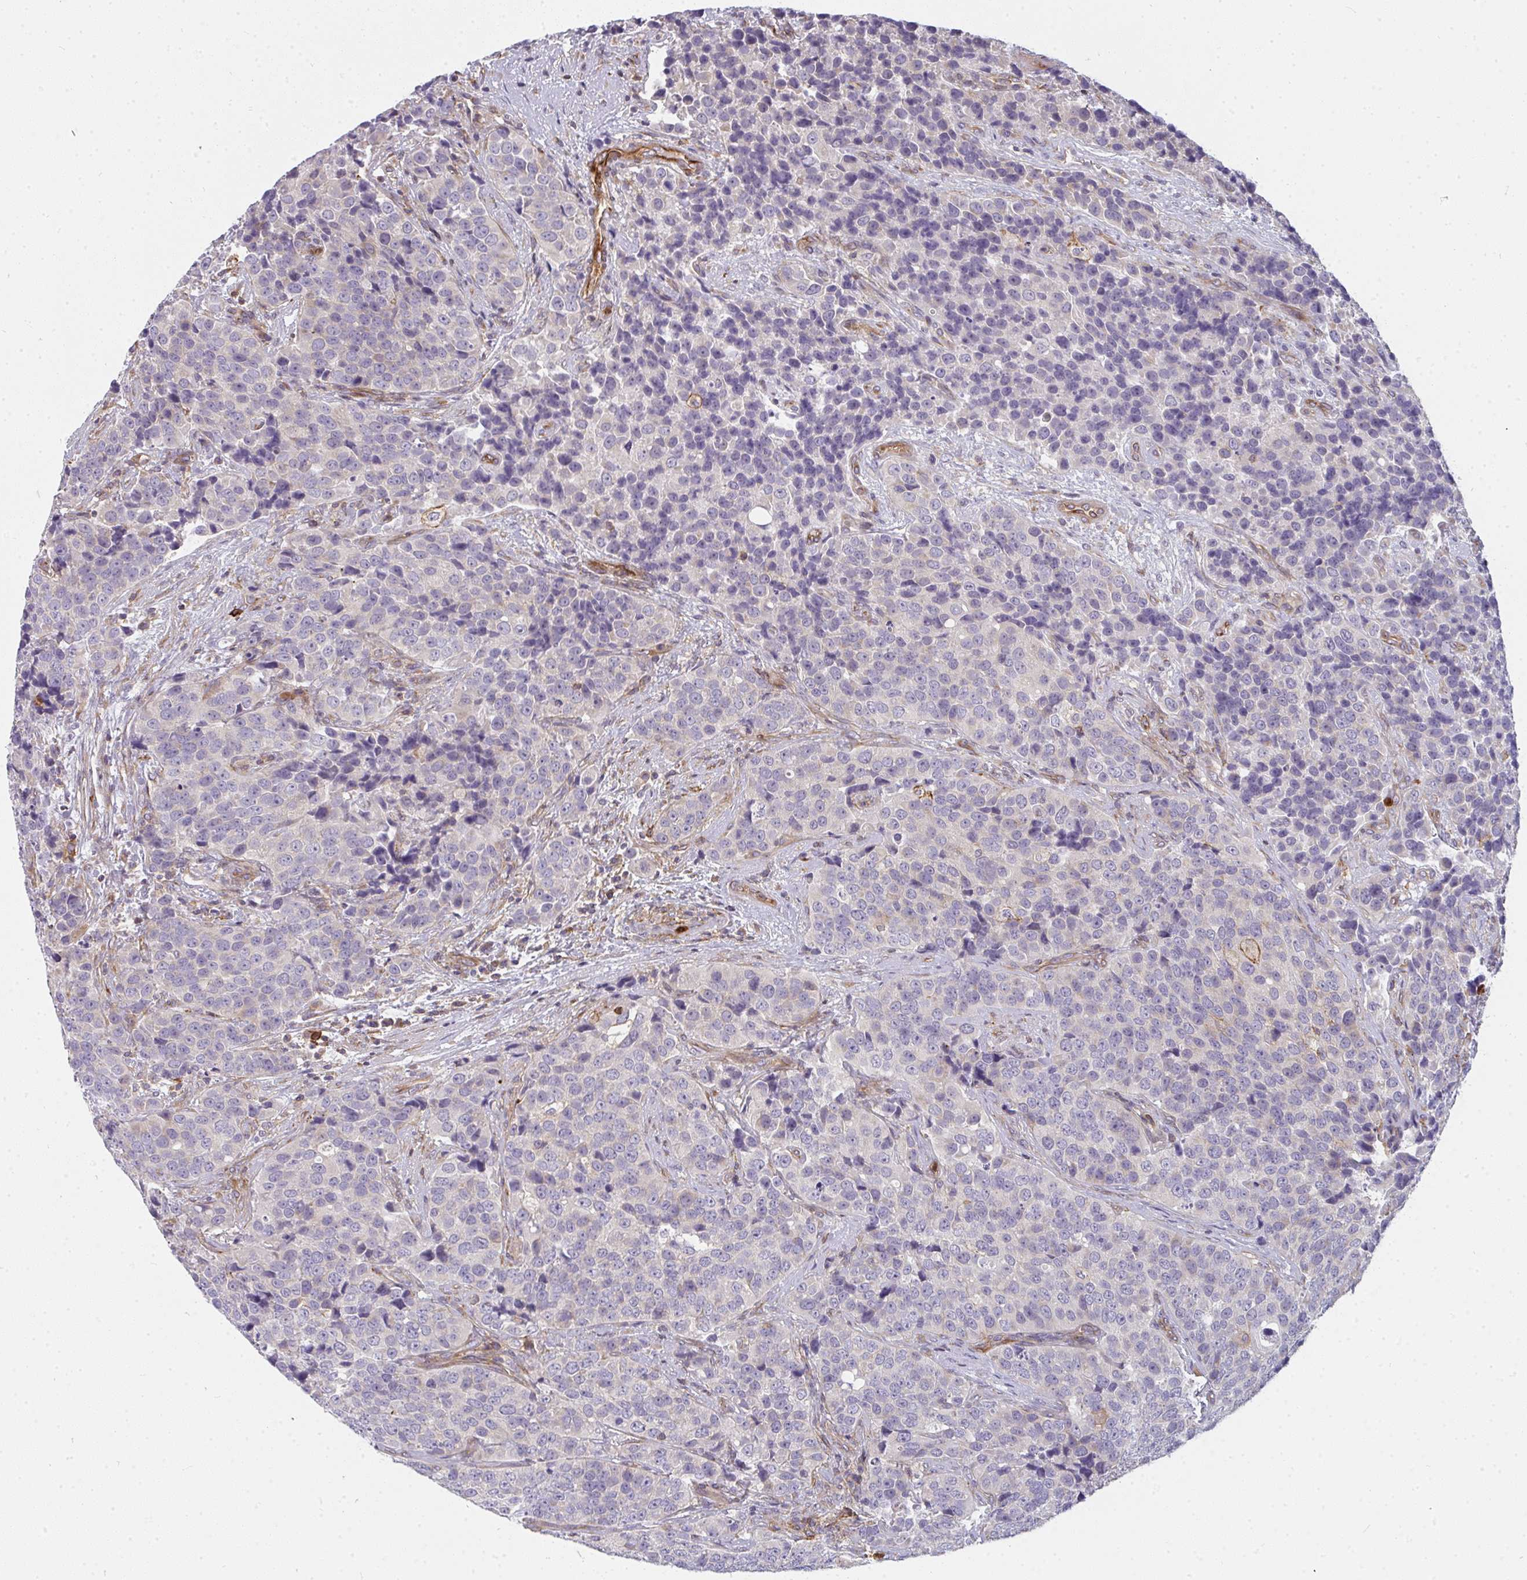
{"staining": {"intensity": "negative", "quantity": "none", "location": "none"}, "tissue": "urothelial cancer", "cell_type": "Tumor cells", "image_type": "cancer", "snomed": [{"axis": "morphology", "description": "Urothelial carcinoma, NOS"}, {"axis": "topography", "description": "Urinary bladder"}], "caption": "IHC histopathology image of human transitional cell carcinoma stained for a protein (brown), which demonstrates no expression in tumor cells.", "gene": "CSF3R", "patient": {"sex": "male", "age": 52}}